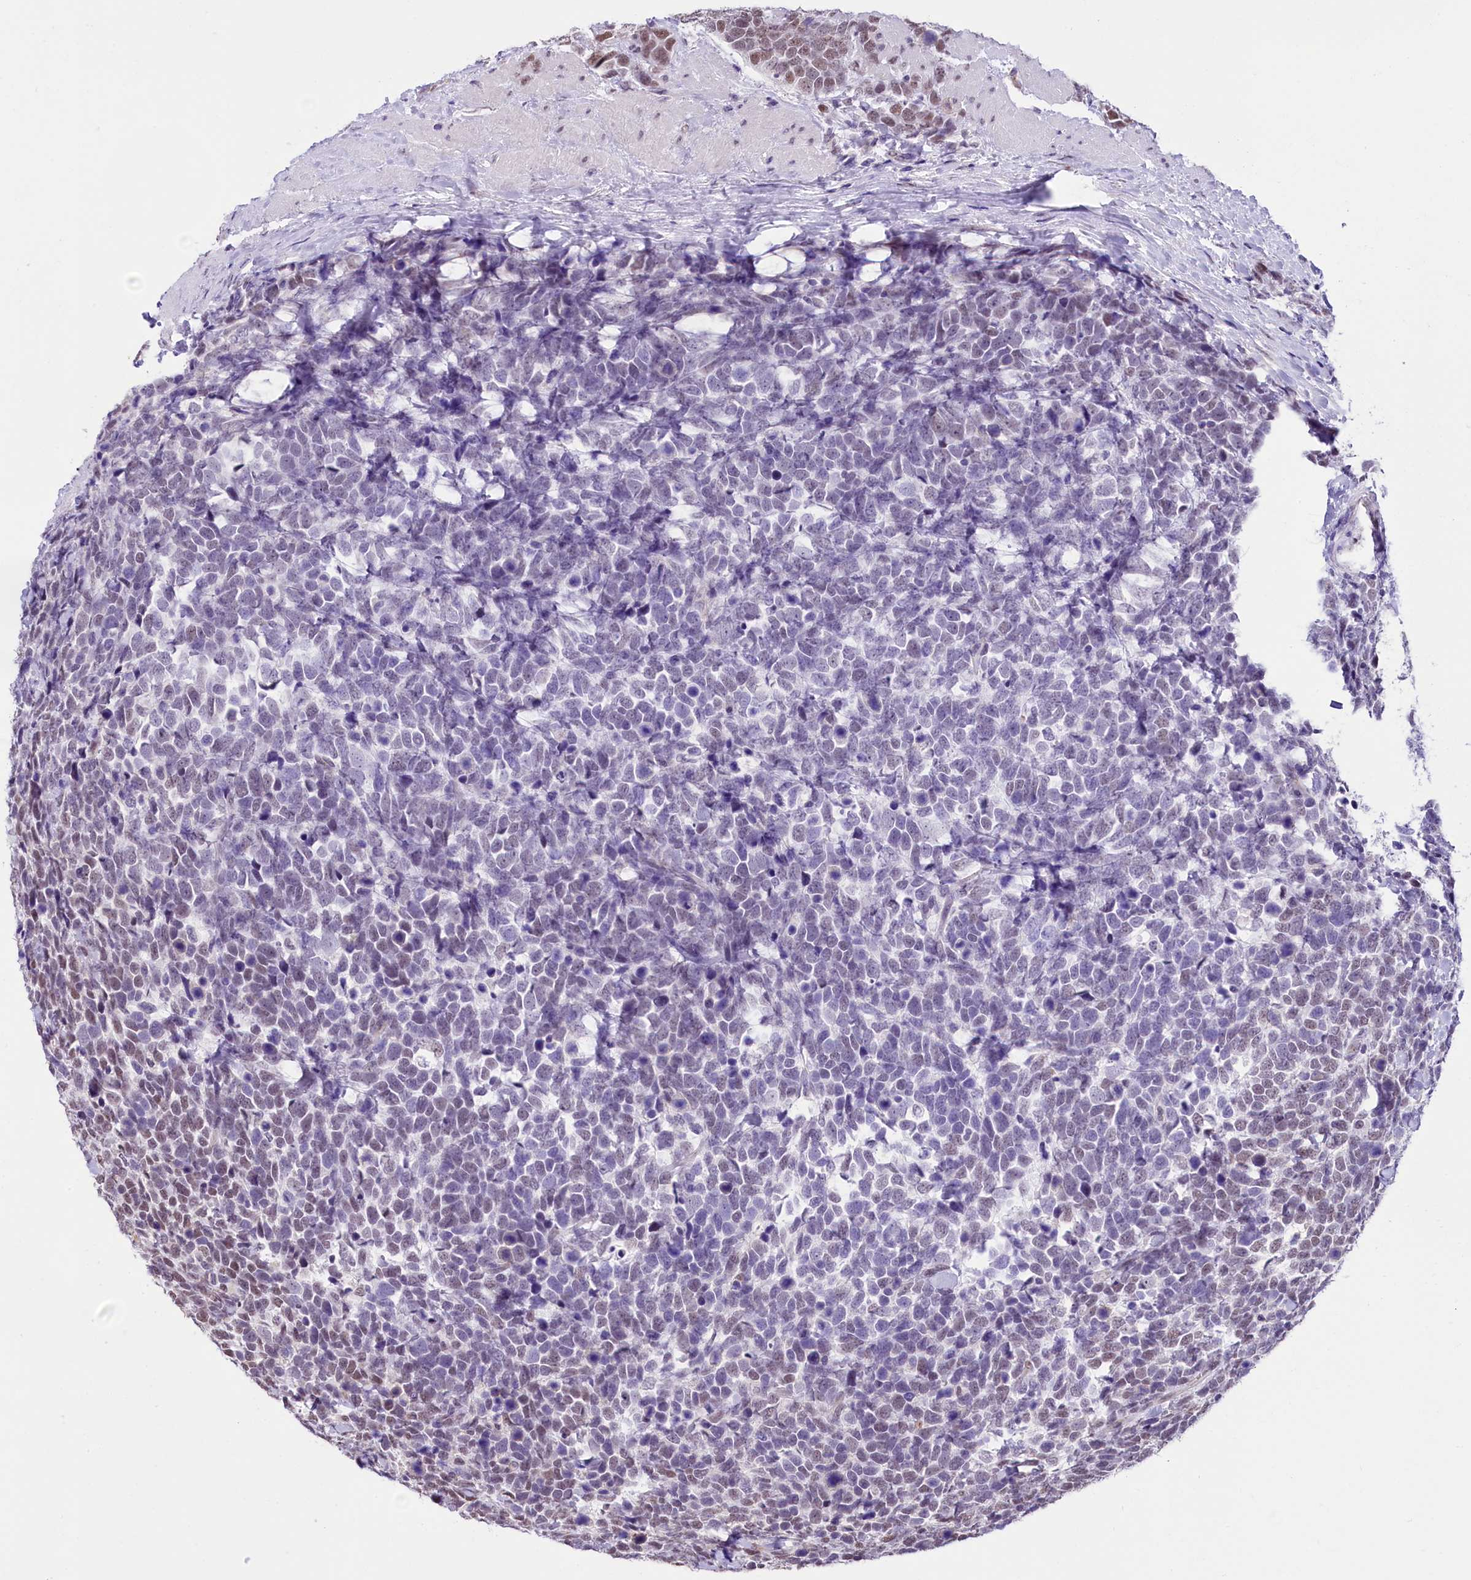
{"staining": {"intensity": "weak", "quantity": "<25%", "location": "nuclear"}, "tissue": "urothelial cancer", "cell_type": "Tumor cells", "image_type": "cancer", "snomed": [{"axis": "morphology", "description": "Urothelial carcinoma, High grade"}, {"axis": "topography", "description": "Urinary bladder"}], "caption": "IHC micrograph of neoplastic tissue: human urothelial cancer stained with DAB (3,3'-diaminobenzidine) exhibits no significant protein expression in tumor cells. Brightfield microscopy of immunohistochemistry stained with DAB (brown) and hematoxylin (blue), captured at high magnification.", "gene": "MRPL54", "patient": {"sex": "female", "age": 82}}